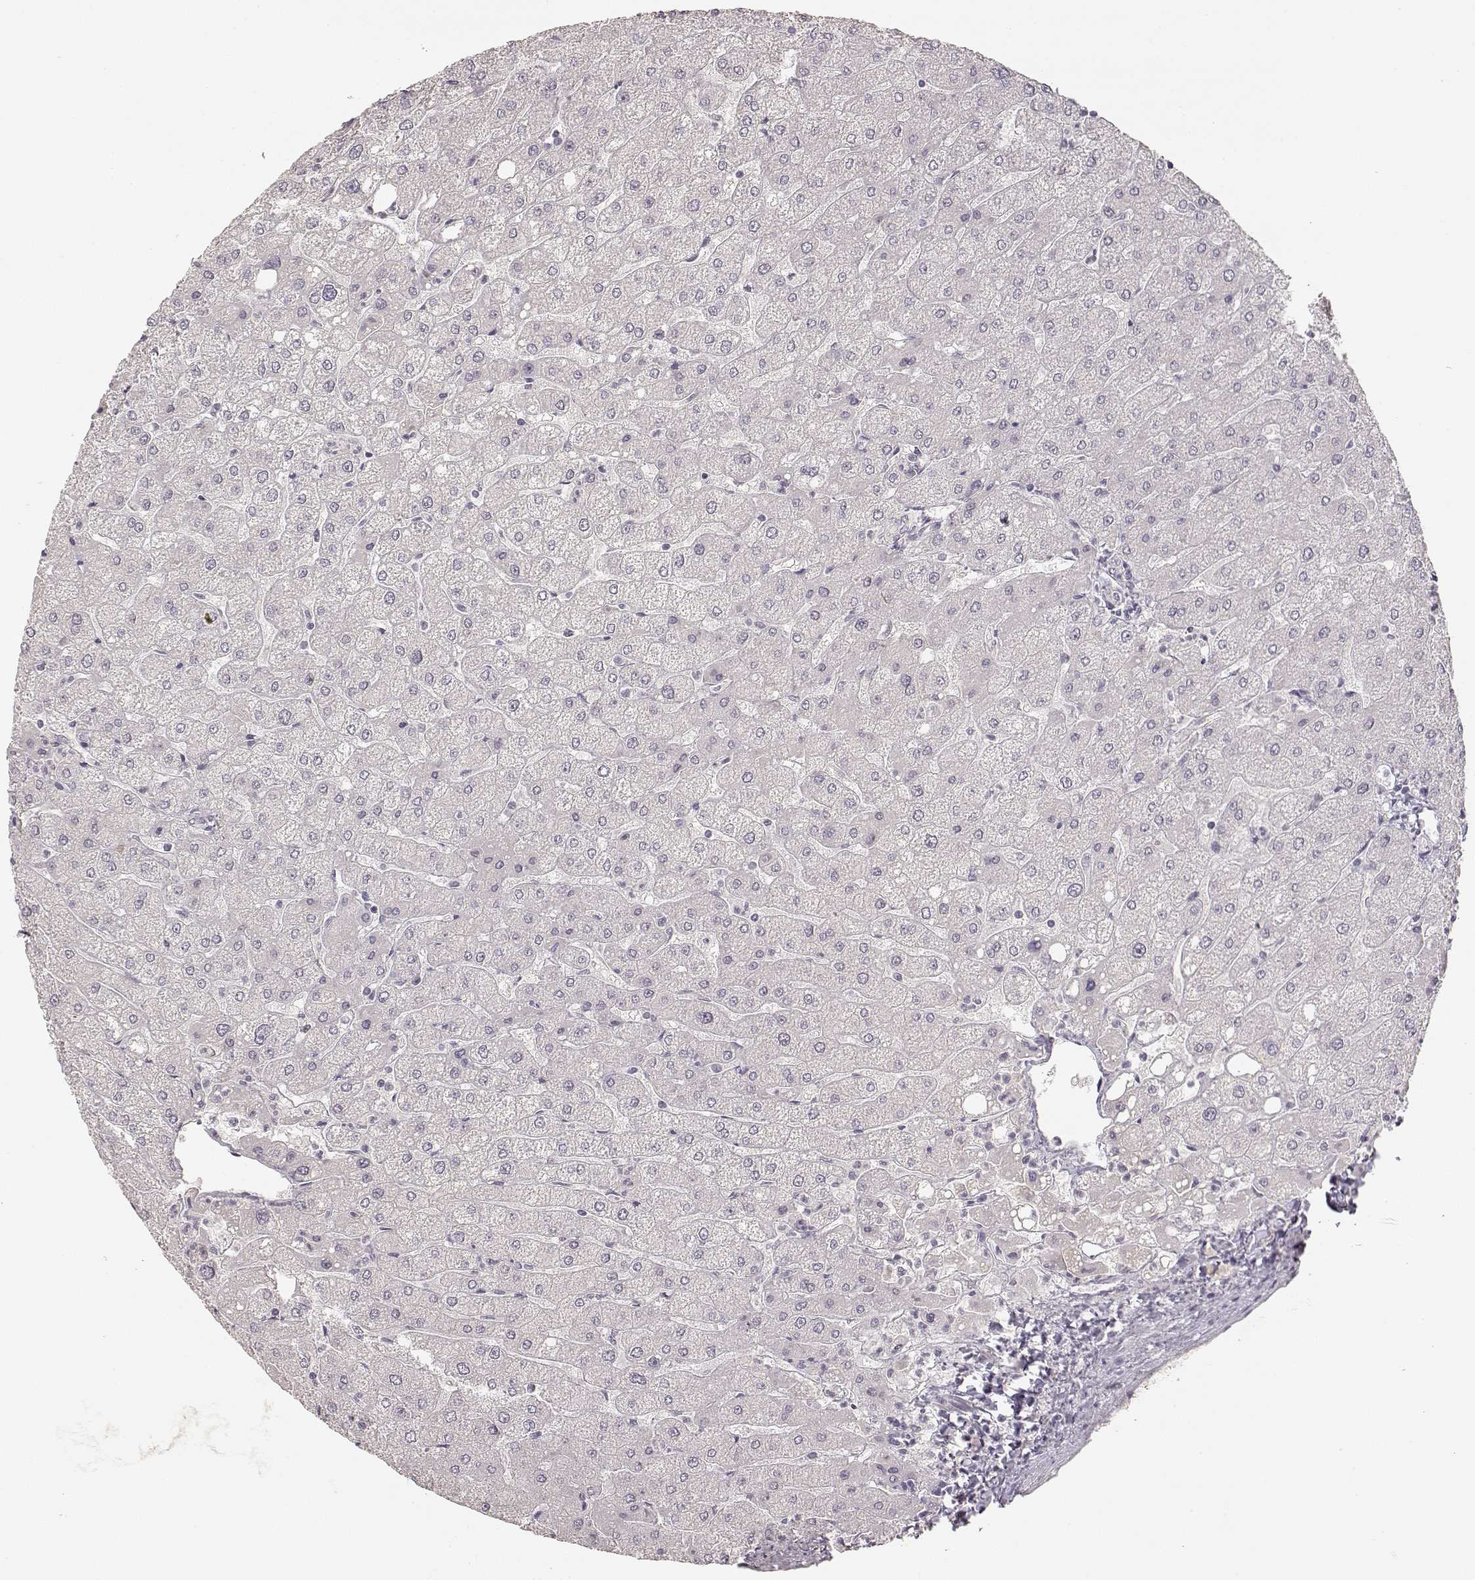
{"staining": {"intensity": "negative", "quantity": "none", "location": "none"}, "tissue": "liver", "cell_type": "Cholangiocytes", "image_type": "normal", "snomed": [{"axis": "morphology", "description": "Normal tissue, NOS"}, {"axis": "topography", "description": "Liver"}], "caption": "The histopathology image displays no significant staining in cholangiocytes of liver. (Brightfield microscopy of DAB (3,3'-diaminobenzidine) immunohistochemistry (IHC) at high magnification).", "gene": "LAMC2", "patient": {"sex": "male", "age": 67}}